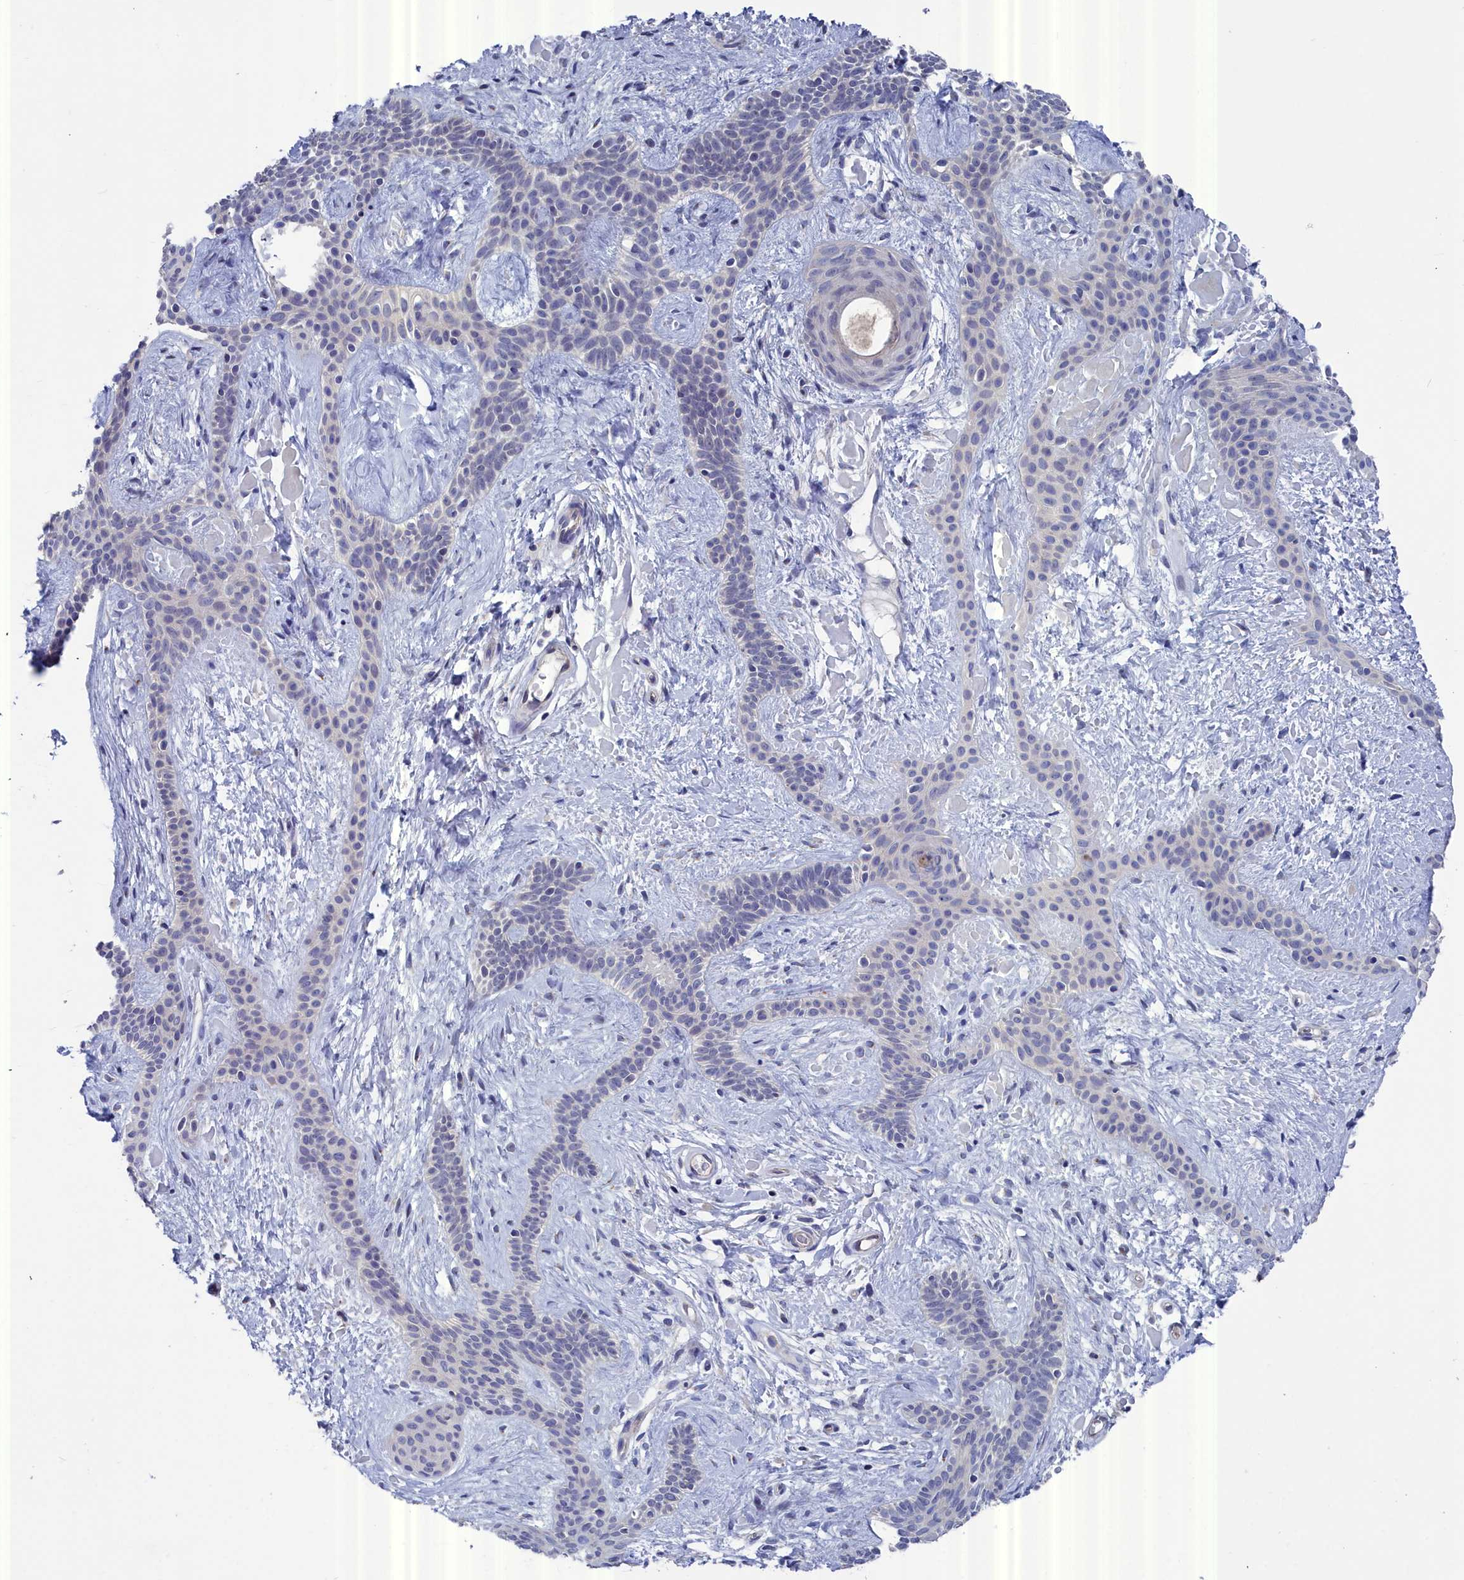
{"staining": {"intensity": "negative", "quantity": "none", "location": "none"}, "tissue": "skin cancer", "cell_type": "Tumor cells", "image_type": "cancer", "snomed": [{"axis": "morphology", "description": "Basal cell carcinoma"}, {"axis": "topography", "description": "Skin"}], "caption": "A high-resolution micrograph shows immunohistochemistry (IHC) staining of skin cancer (basal cell carcinoma), which reveals no significant staining in tumor cells.", "gene": "RDX", "patient": {"sex": "male", "age": 78}}